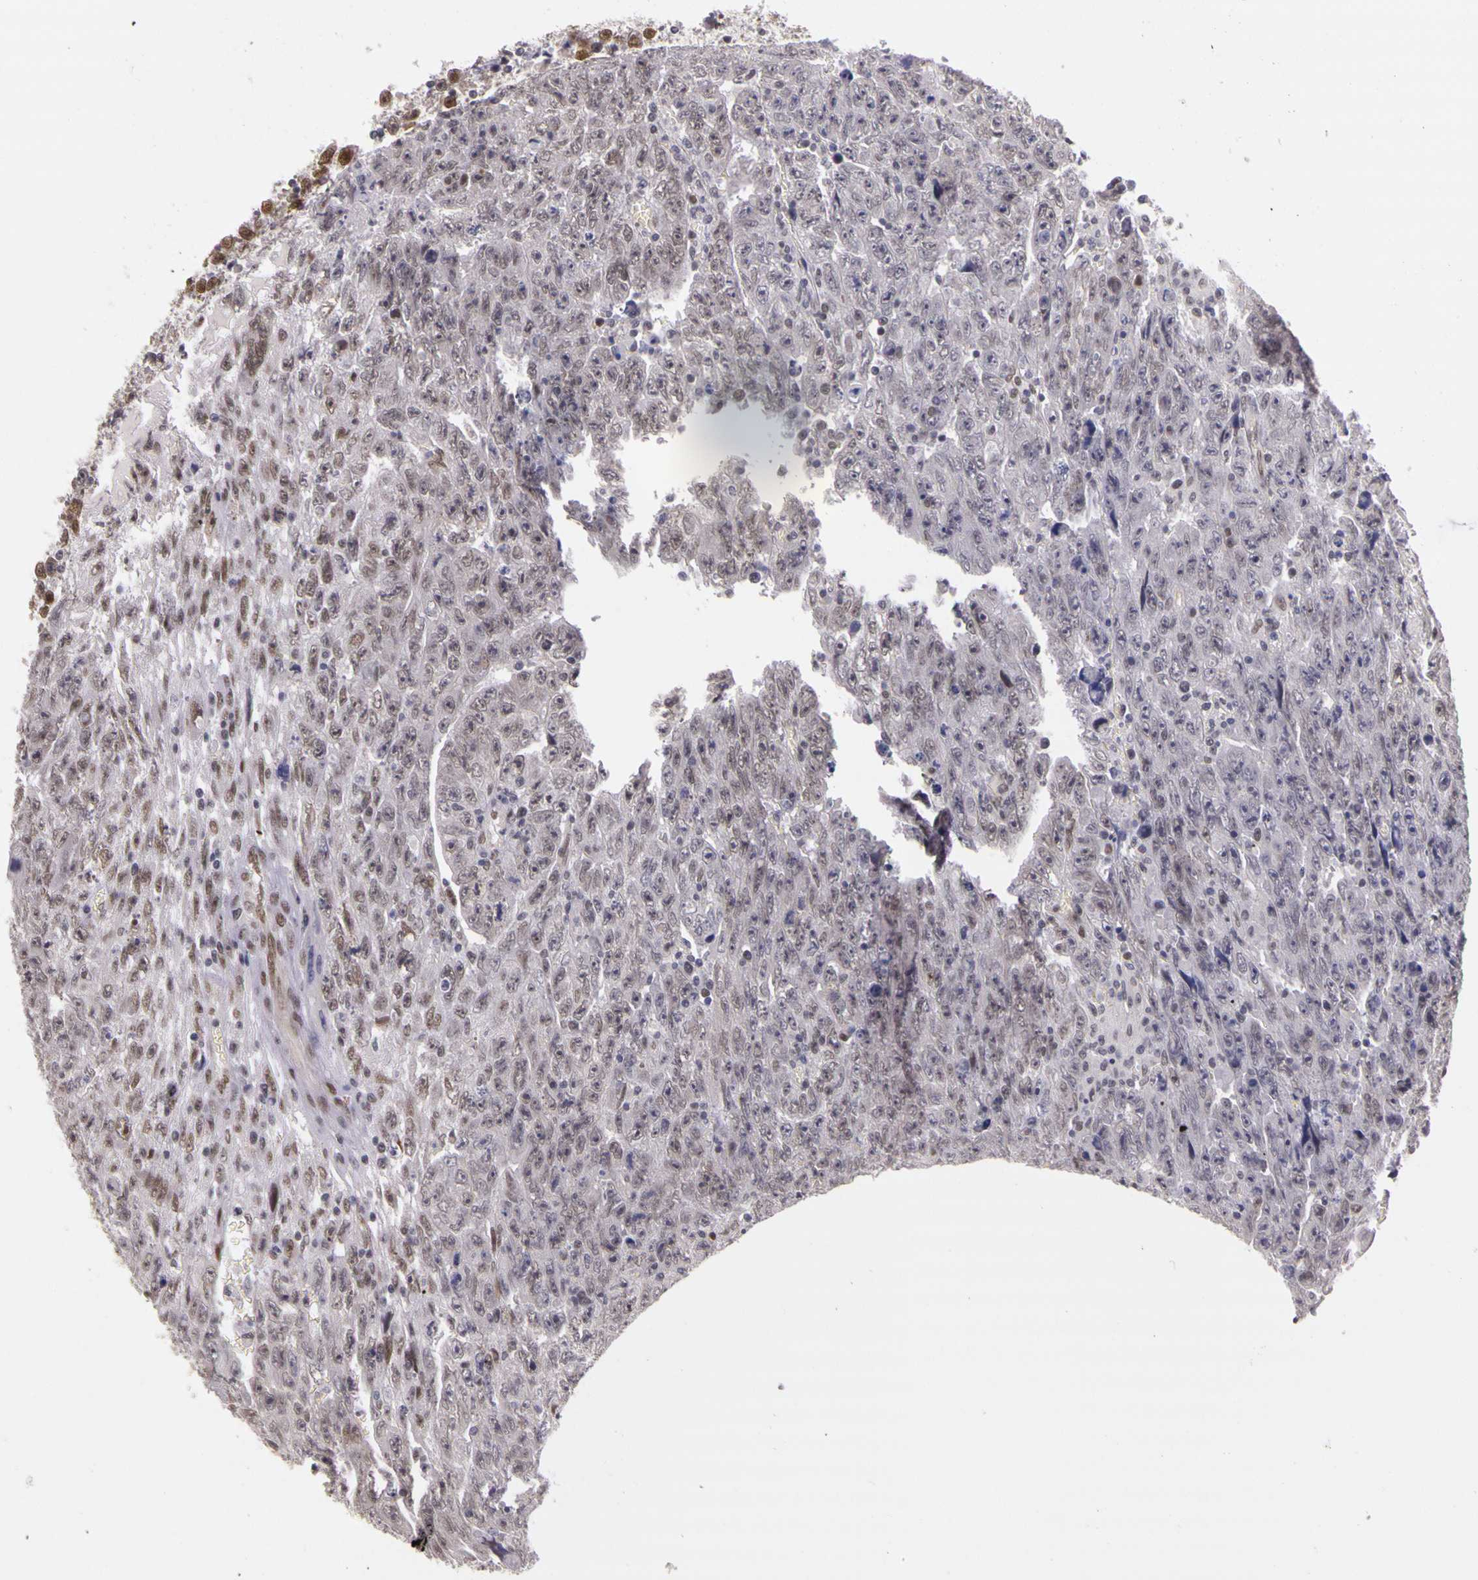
{"staining": {"intensity": "weak", "quantity": "25%-75%", "location": "nuclear"}, "tissue": "testis cancer", "cell_type": "Tumor cells", "image_type": "cancer", "snomed": [{"axis": "morphology", "description": "Carcinoma, Embryonal, NOS"}, {"axis": "topography", "description": "Testis"}], "caption": "Brown immunohistochemical staining in human embryonal carcinoma (testis) shows weak nuclear staining in about 25%-75% of tumor cells. (DAB = brown stain, brightfield microscopy at high magnification).", "gene": "WDR13", "patient": {"sex": "male", "age": 28}}